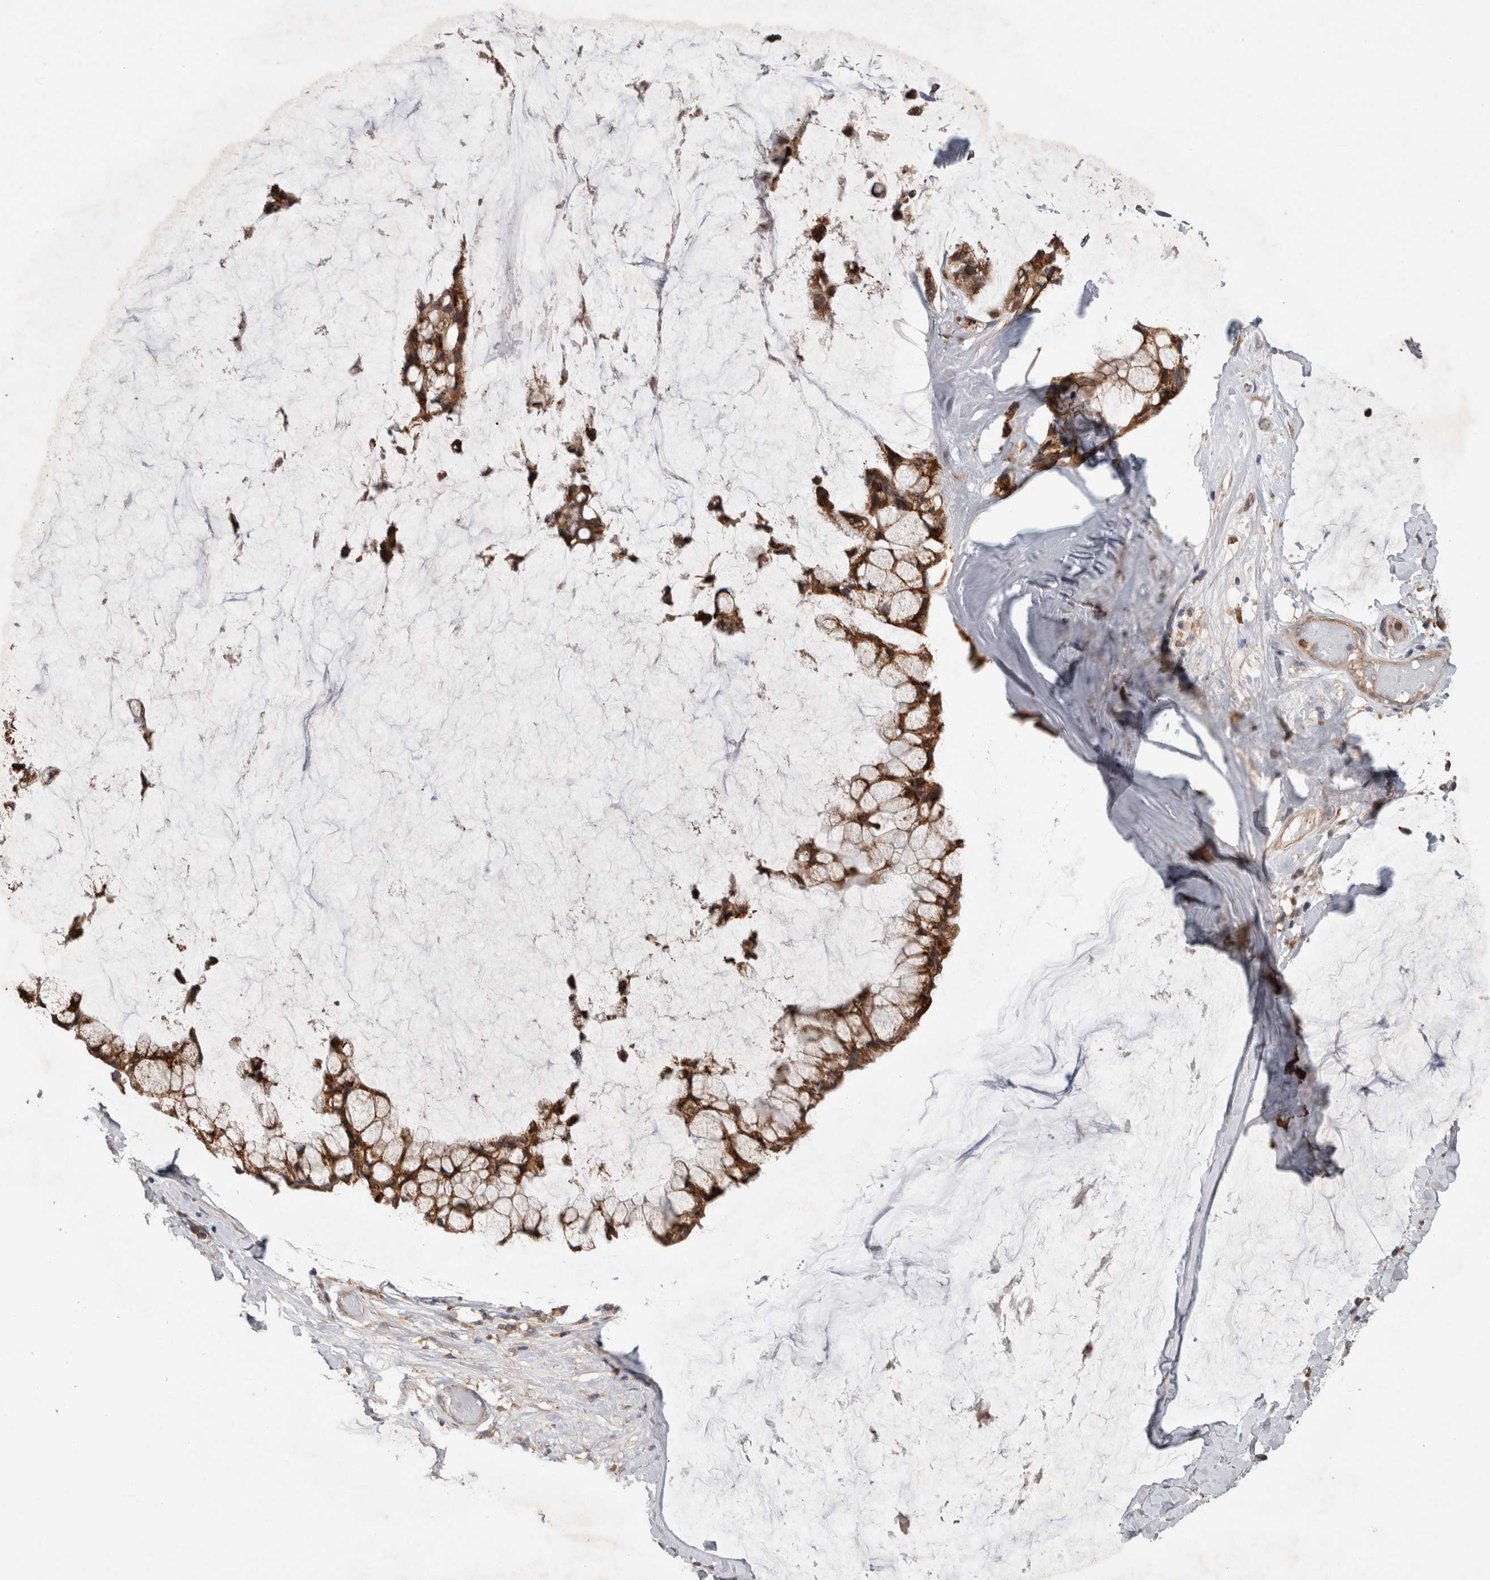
{"staining": {"intensity": "strong", "quantity": ">75%", "location": "cytoplasmic/membranous"}, "tissue": "ovarian cancer", "cell_type": "Tumor cells", "image_type": "cancer", "snomed": [{"axis": "morphology", "description": "Cystadenocarcinoma, mucinous, NOS"}, {"axis": "topography", "description": "Ovary"}], "caption": "Immunohistochemistry histopathology image of neoplastic tissue: ovarian cancer stained using immunohistochemistry displays high levels of strong protein expression localized specifically in the cytoplasmic/membranous of tumor cells, appearing as a cytoplasmic/membranous brown color.", "gene": "ADGRL3", "patient": {"sex": "female", "age": 39}}